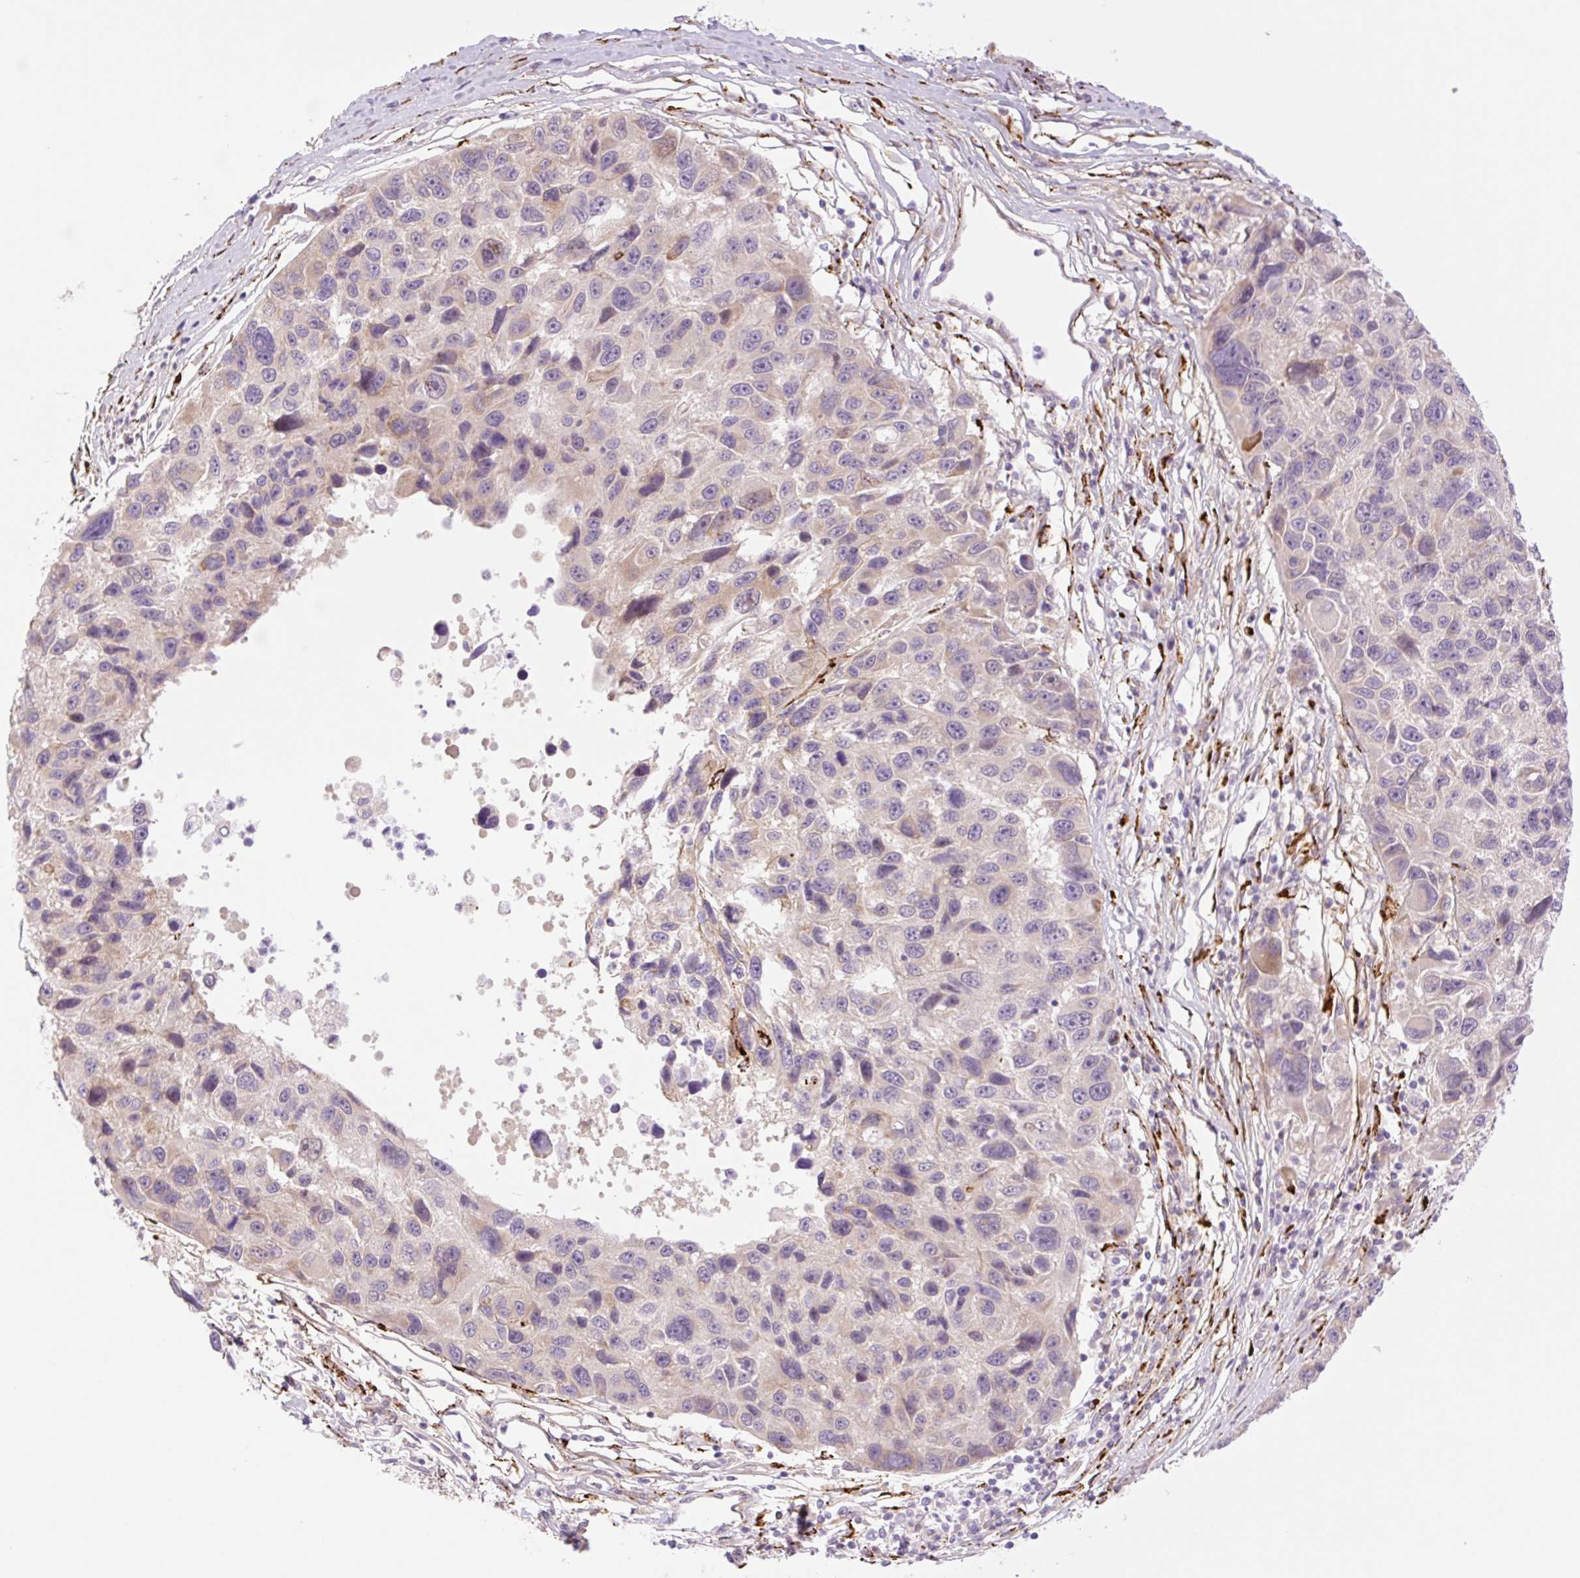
{"staining": {"intensity": "weak", "quantity": "<25%", "location": "cytoplasmic/membranous"}, "tissue": "melanoma", "cell_type": "Tumor cells", "image_type": "cancer", "snomed": [{"axis": "morphology", "description": "Malignant melanoma, NOS"}, {"axis": "topography", "description": "Skin"}], "caption": "Immunohistochemistry (IHC) micrograph of neoplastic tissue: malignant melanoma stained with DAB shows no significant protein expression in tumor cells.", "gene": "COL5A1", "patient": {"sex": "male", "age": 53}}